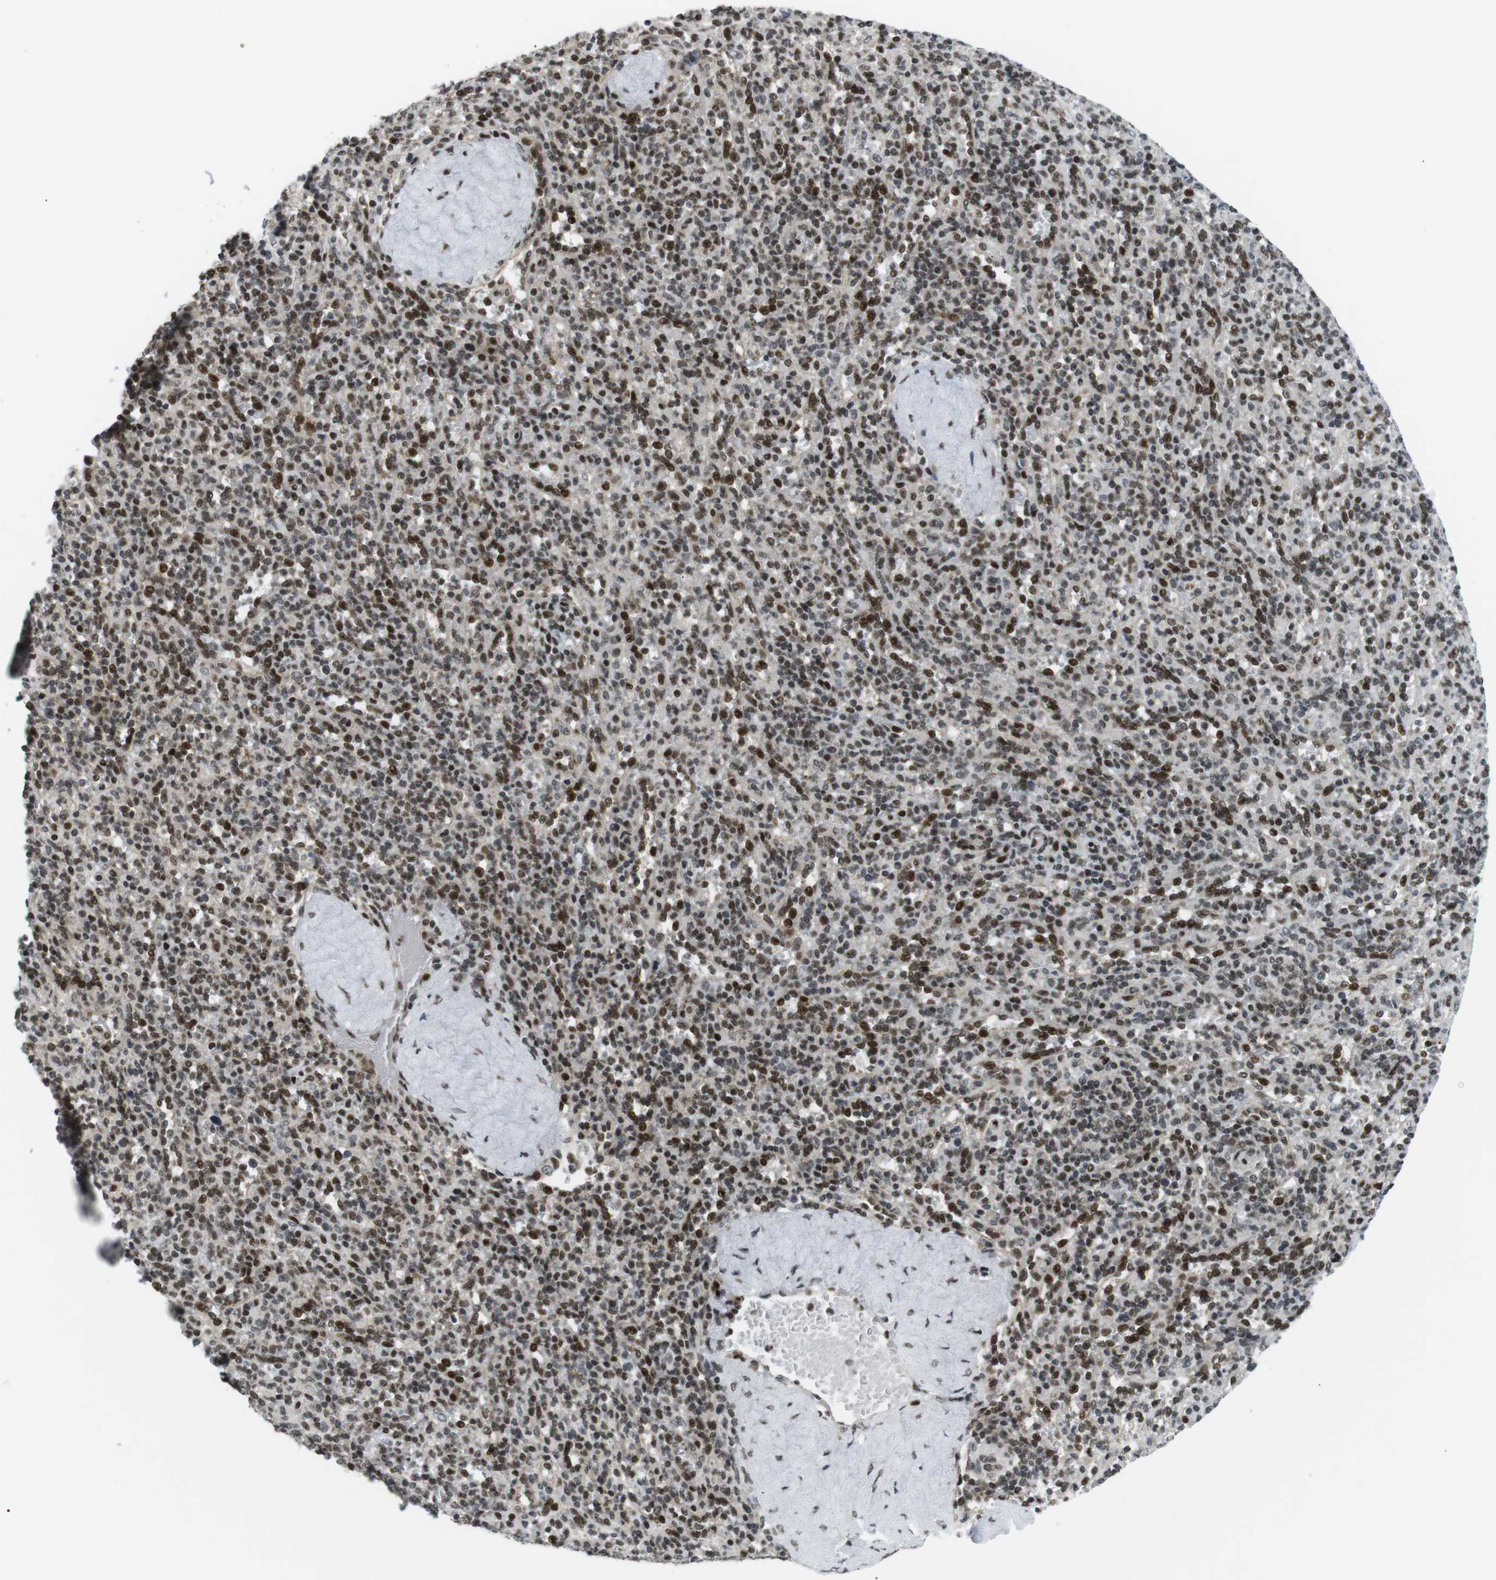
{"staining": {"intensity": "strong", "quantity": "25%-75%", "location": "nuclear"}, "tissue": "spleen", "cell_type": "Cells in red pulp", "image_type": "normal", "snomed": [{"axis": "morphology", "description": "Normal tissue, NOS"}, {"axis": "topography", "description": "Spleen"}], "caption": "Protein expression by IHC exhibits strong nuclear staining in about 25%-75% of cells in red pulp in benign spleen.", "gene": "CDC27", "patient": {"sex": "male", "age": 36}}